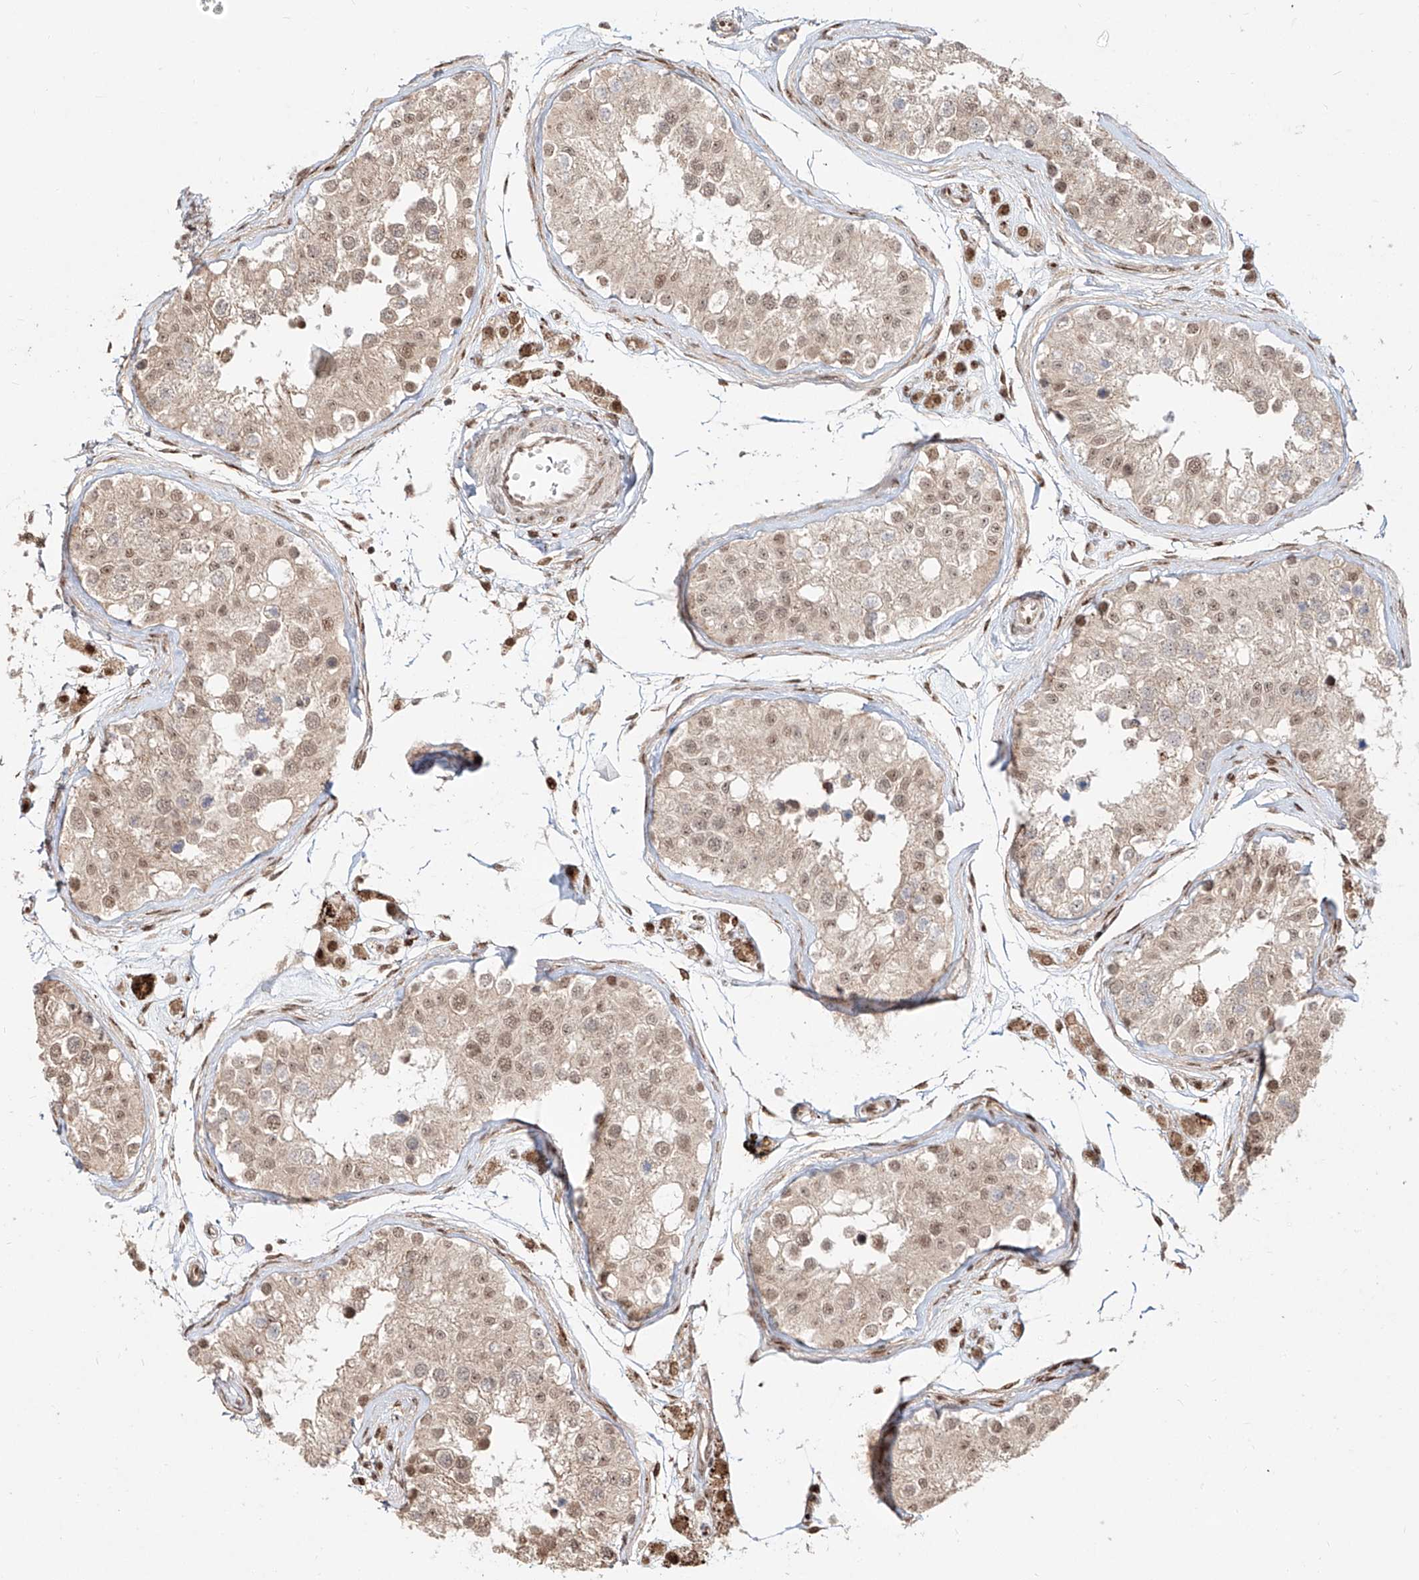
{"staining": {"intensity": "weak", "quantity": ">75%", "location": "cytoplasmic/membranous,nuclear"}, "tissue": "testis", "cell_type": "Cells in seminiferous ducts", "image_type": "normal", "snomed": [{"axis": "morphology", "description": "Normal tissue, NOS"}, {"axis": "morphology", "description": "Adenocarcinoma, metastatic, NOS"}, {"axis": "topography", "description": "Testis"}], "caption": "Immunohistochemical staining of benign testis displays low levels of weak cytoplasmic/membranous,nuclear positivity in approximately >75% of cells in seminiferous ducts.", "gene": "ZNF710", "patient": {"sex": "male", "age": 26}}